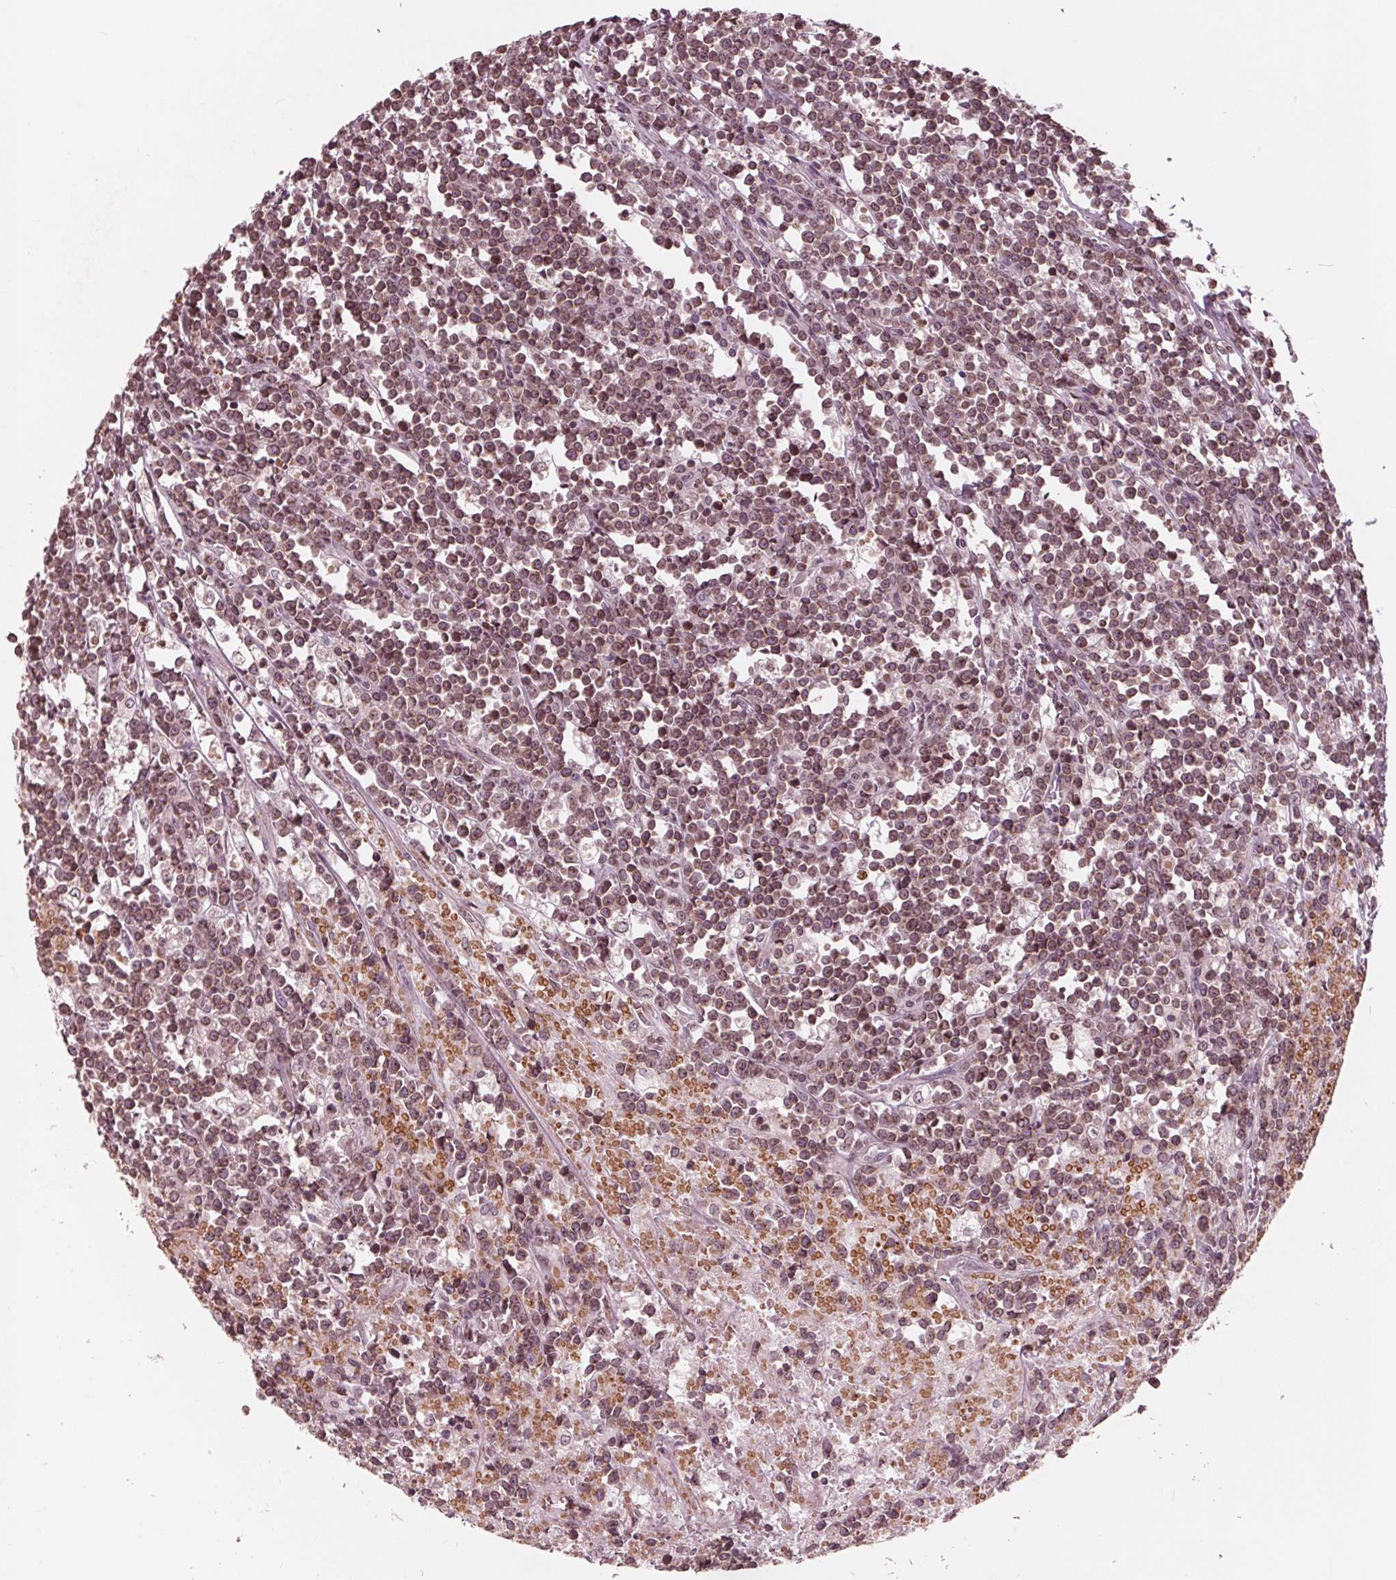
{"staining": {"intensity": "moderate", "quantity": ">75%", "location": "cytoplasmic/membranous,nuclear"}, "tissue": "lymphoma", "cell_type": "Tumor cells", "image_type": "cancer", "snomed": [{"axis": "morphology", "description": "Malignant lymphoma, non-Hodgkin's type, High grade"}, {"axis": "topography", "description": "Small intestine"}], "caption": "Immunohistochemistry (IHC) (DAB) staining of human malignant lymphoma, non-Hodgkin's type (high-grade) demonstrates moderate cytoplasmic/membranous and nuclear protein positivity in about >75% of tumor cells.", "gene": "NUP210", "patient": {"sex": "female", "age": 56}}